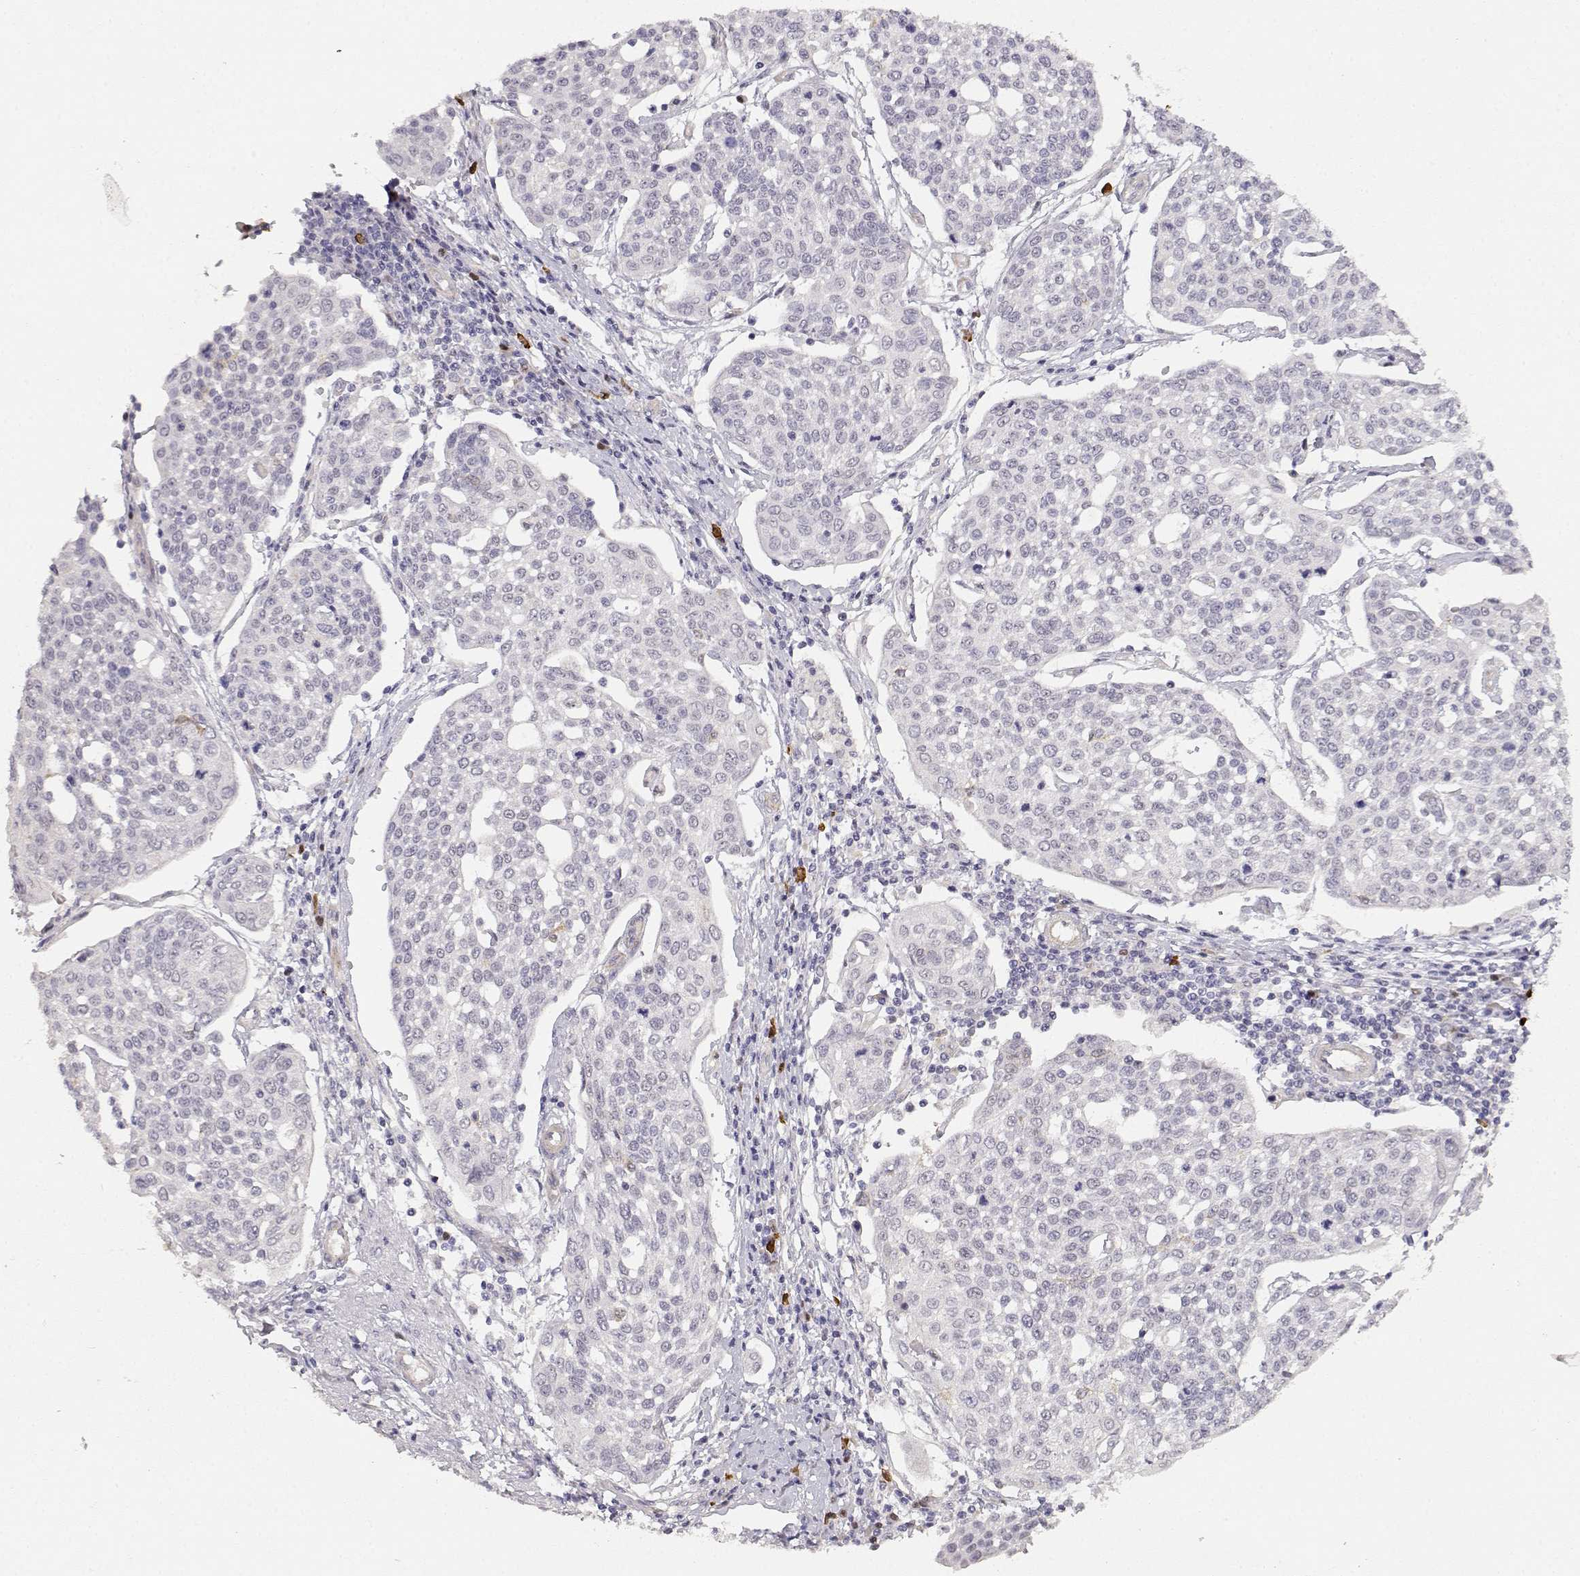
{"staining": {"intensity": "negative", "quantity": "none", "location": "none"}, "tissue": "cervical cancer", "cell_type": "Tumor cells", "image_type": "cancer", "snomed": [{"axis": "morphology", "description": "Squamous cell carcinoma, NOS"}, {"axis": "topography", "description": "Cervix"}], "caption": "Immunohistochemistry image of neoplastic tissue: human cervical cancer (squamous cell carcinoma) stained with DAB exhibits no significant protein staining in tumor cells.", "gene": "EAF2", "patient": {"sex": "female", "age": 34}}